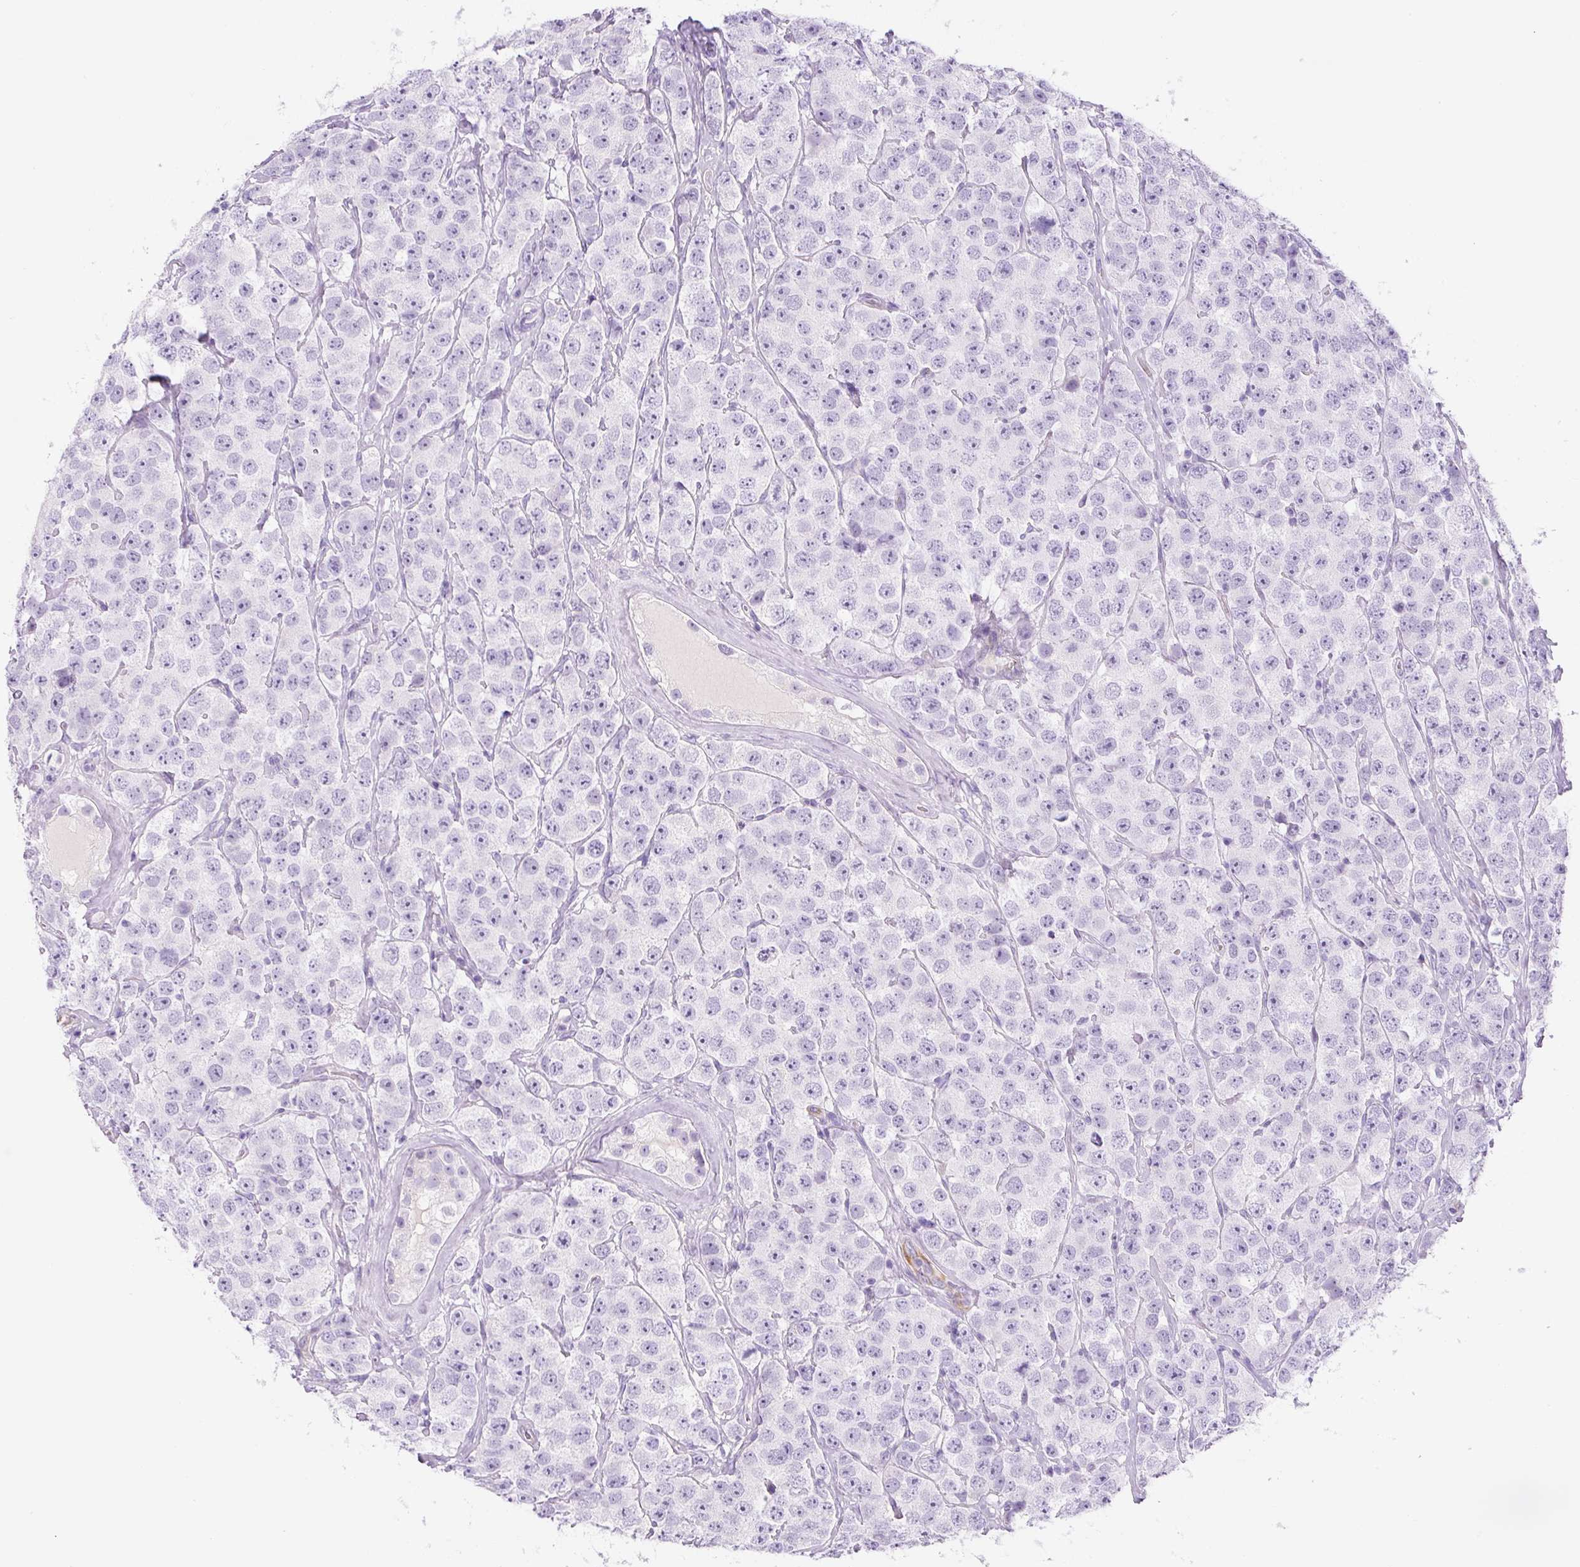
{"staining": {"intensity": "negative", "quantity": "none", "location": "none"}, "tissue": "testis cancer", "cell_type": "Tumor cells", "image_type": "cancer", "snomed": [{"axis": "morphology", "description": "Seminoma, NOS"}, {"axis": "topography", "description": "Testis"}], "caption": "Immunohistochemical staining of human testis cancer displays no significant expression in tumor cells.", "gene": "RSPO4", "patient": {"sex": "male", "age": 28}}